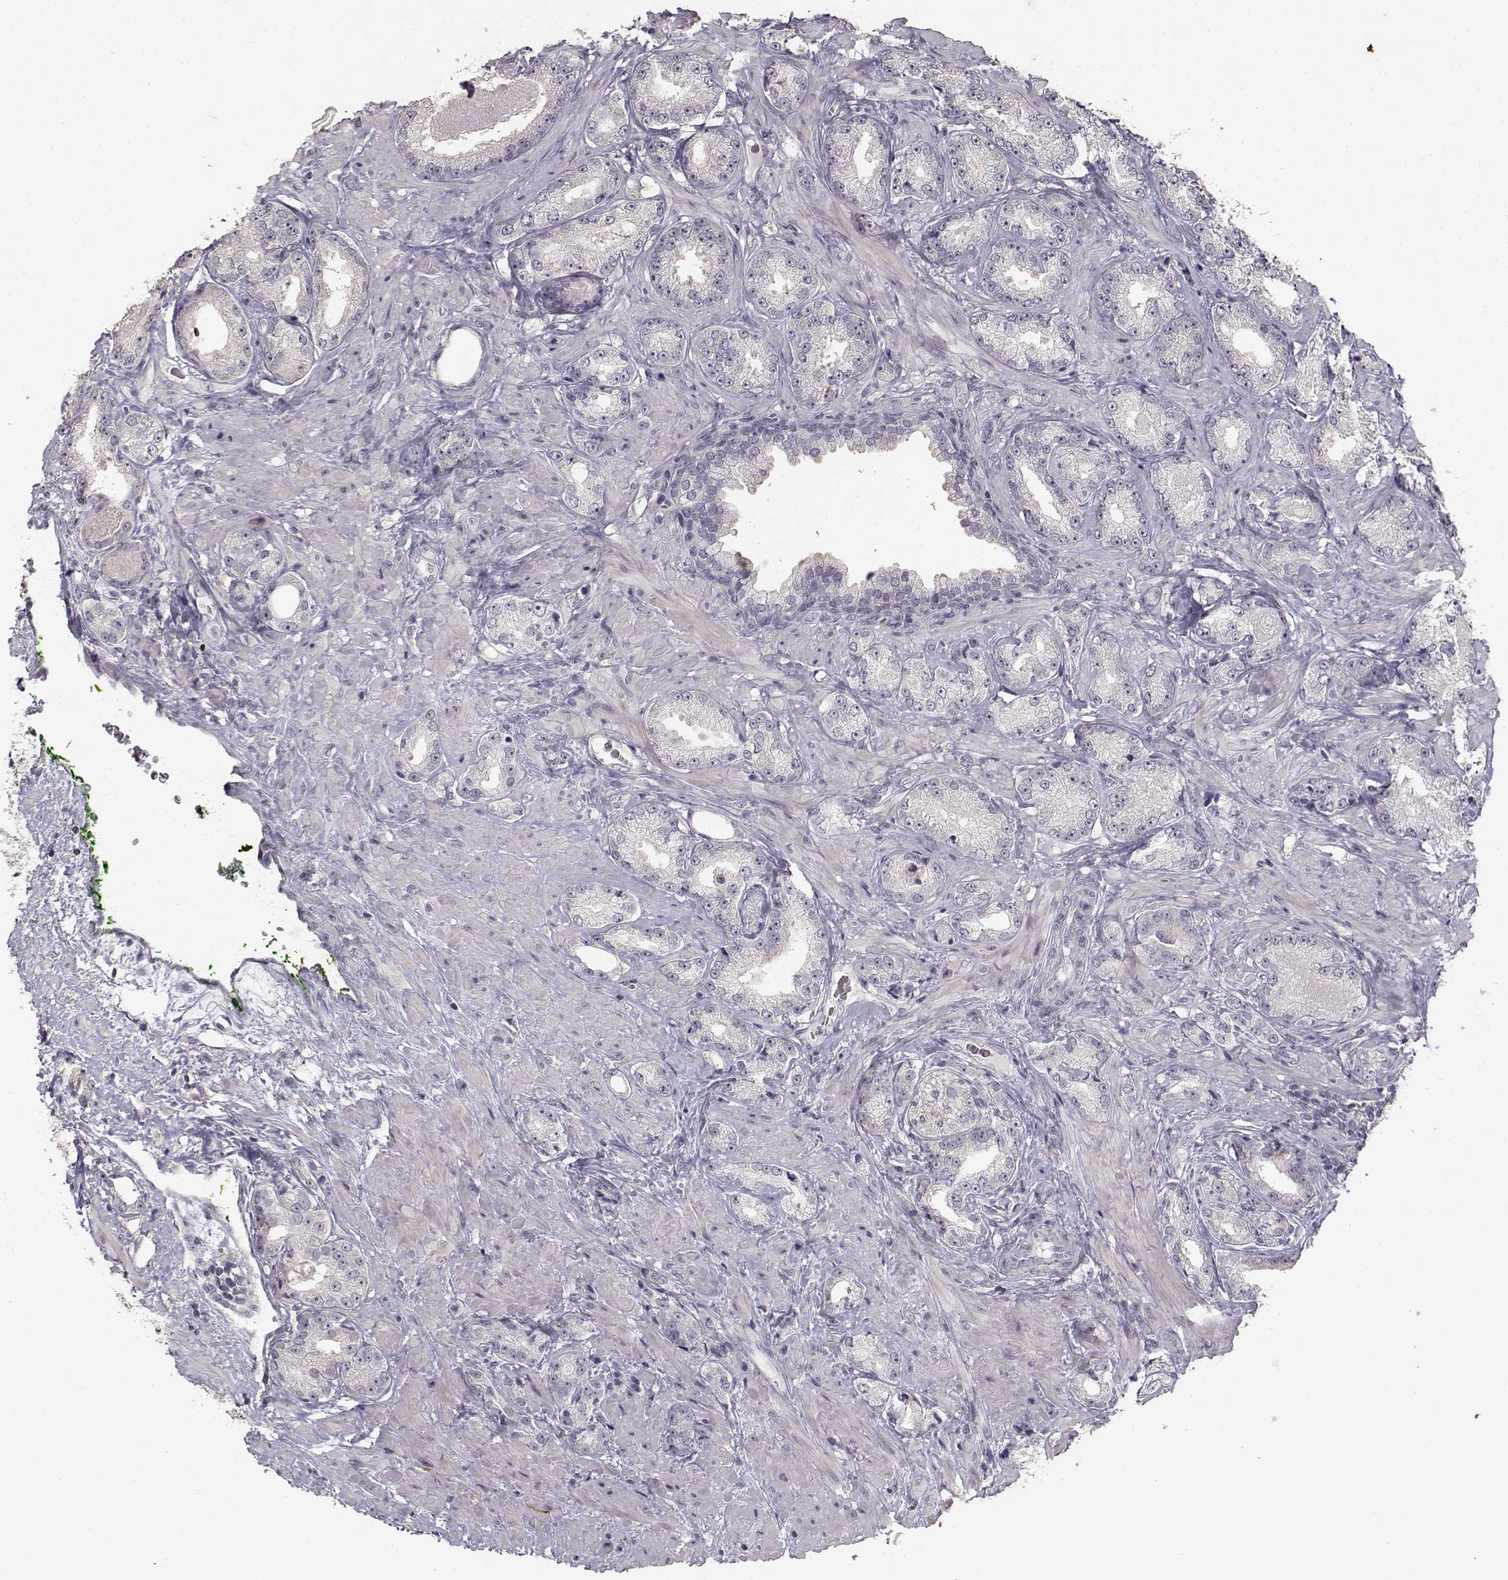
{"staining": {"intensity": "negative", "quantity": "none", "location": "none"}, "tissue": "prostate cancer", "cell_type": "Tumor cells", "image_type": "cancer", "snomed": [{"axis": "morphology", "description": "Adenocarcinoma, Low grade"}, {"axis": "topography", "description": "Prostate"}], "caption": "Human prostate cancer (adenocarcinoma (low-grade)) stained for a protein using immunohistochemistry shows no expression in tumor cells.", "gene": "UROC1", "patient": {"sex": "male", "age": 68}}